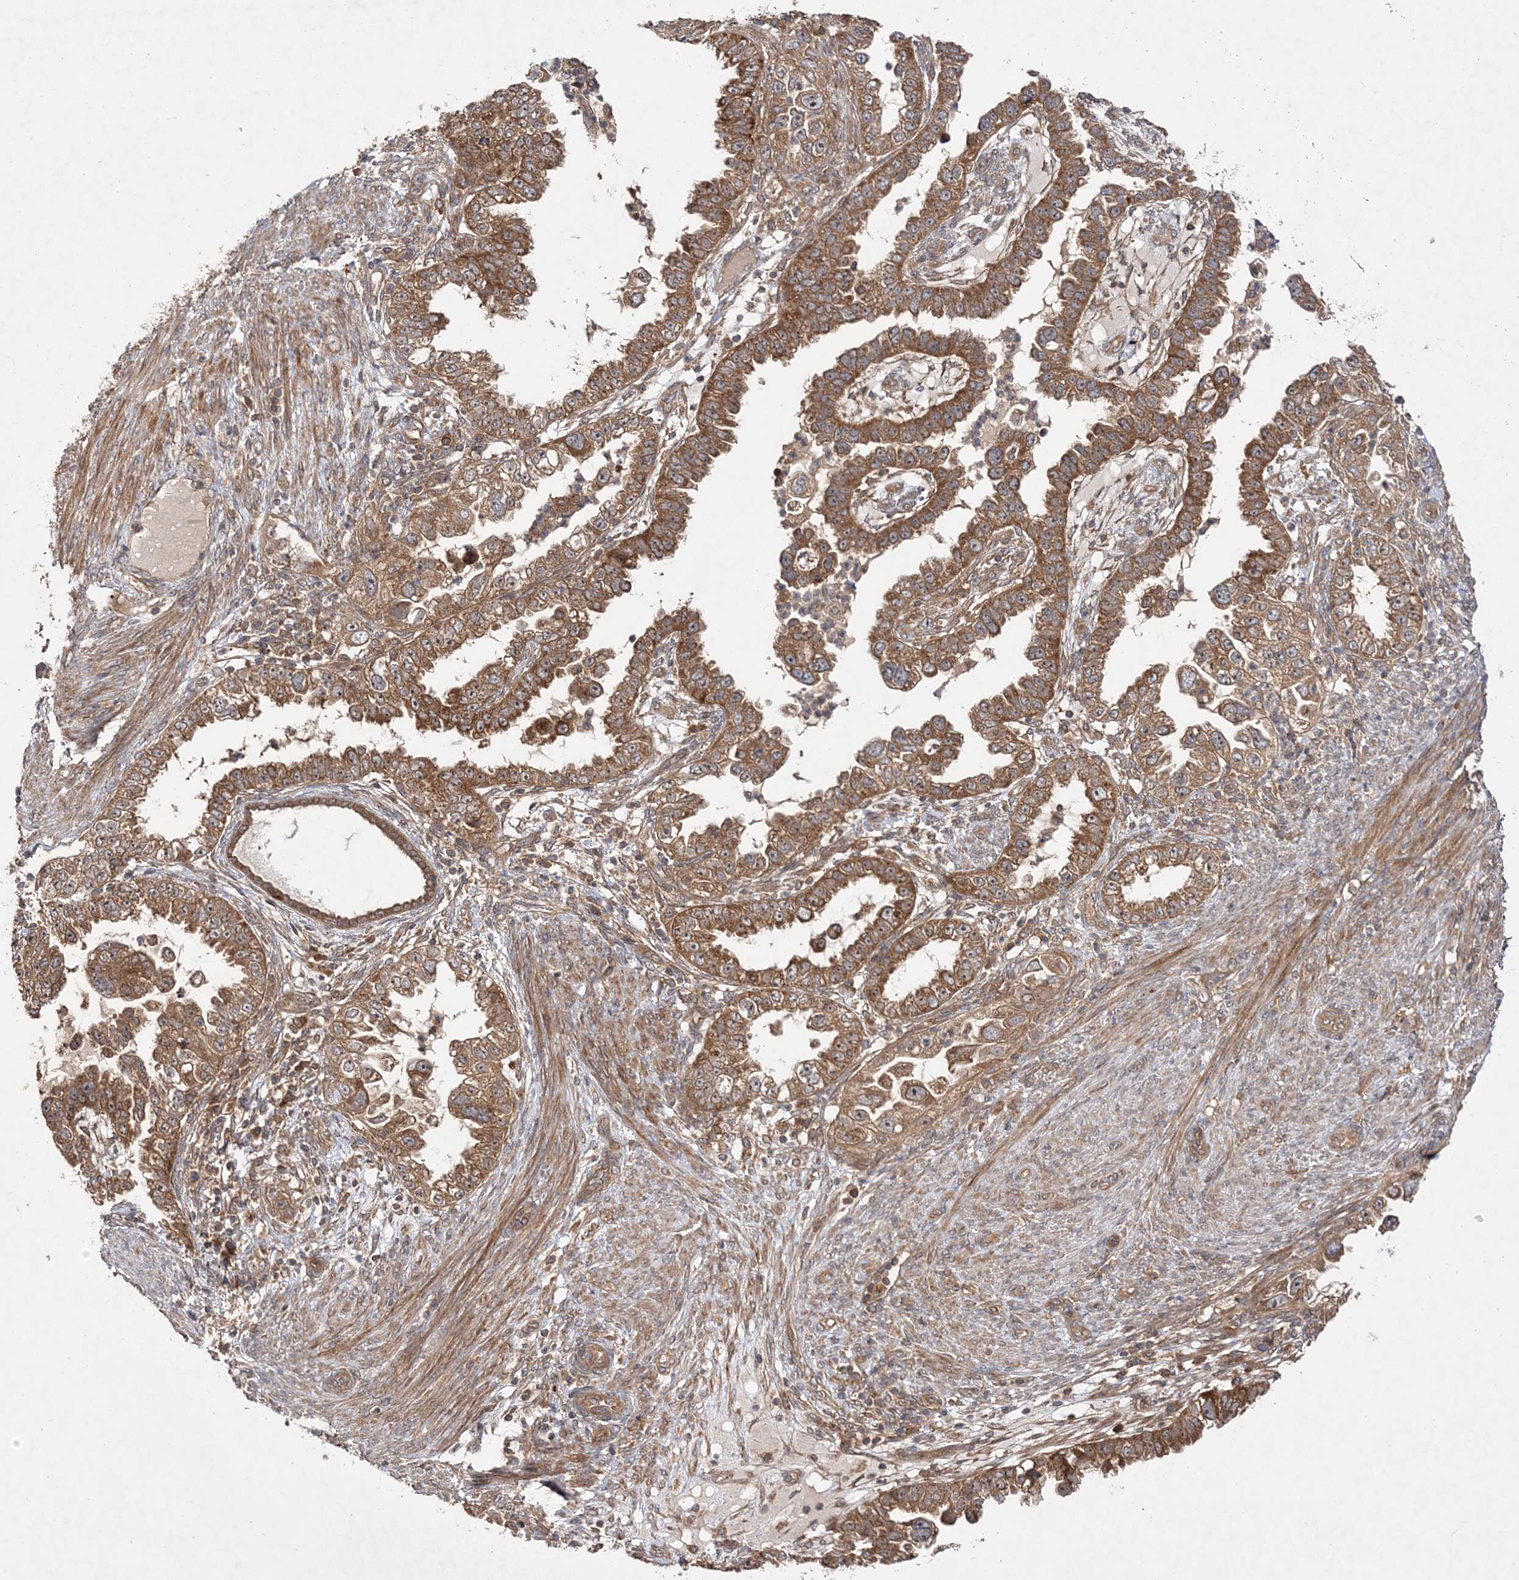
{"staining": {"intensity": "moderate", "quantity": ">75%", "location": "cytoplasmic/membranous"}, "tissue": "endometrial cancer", "cell_type": "Tumor cells", "image_type": "cancer", "snomed": [{"axis": "morphology", "description": "Adenocarcinoma, NOS"}, {"axis": "topography", "description": "Endometrium"}], "caption": "Tumor cells exhibit moderate cytoplasmic/membranous positivity in about >75% of cells in endometrial cancer.", "gene": "TMEM9B", "patient": {"sex": "female", "age": 85}}